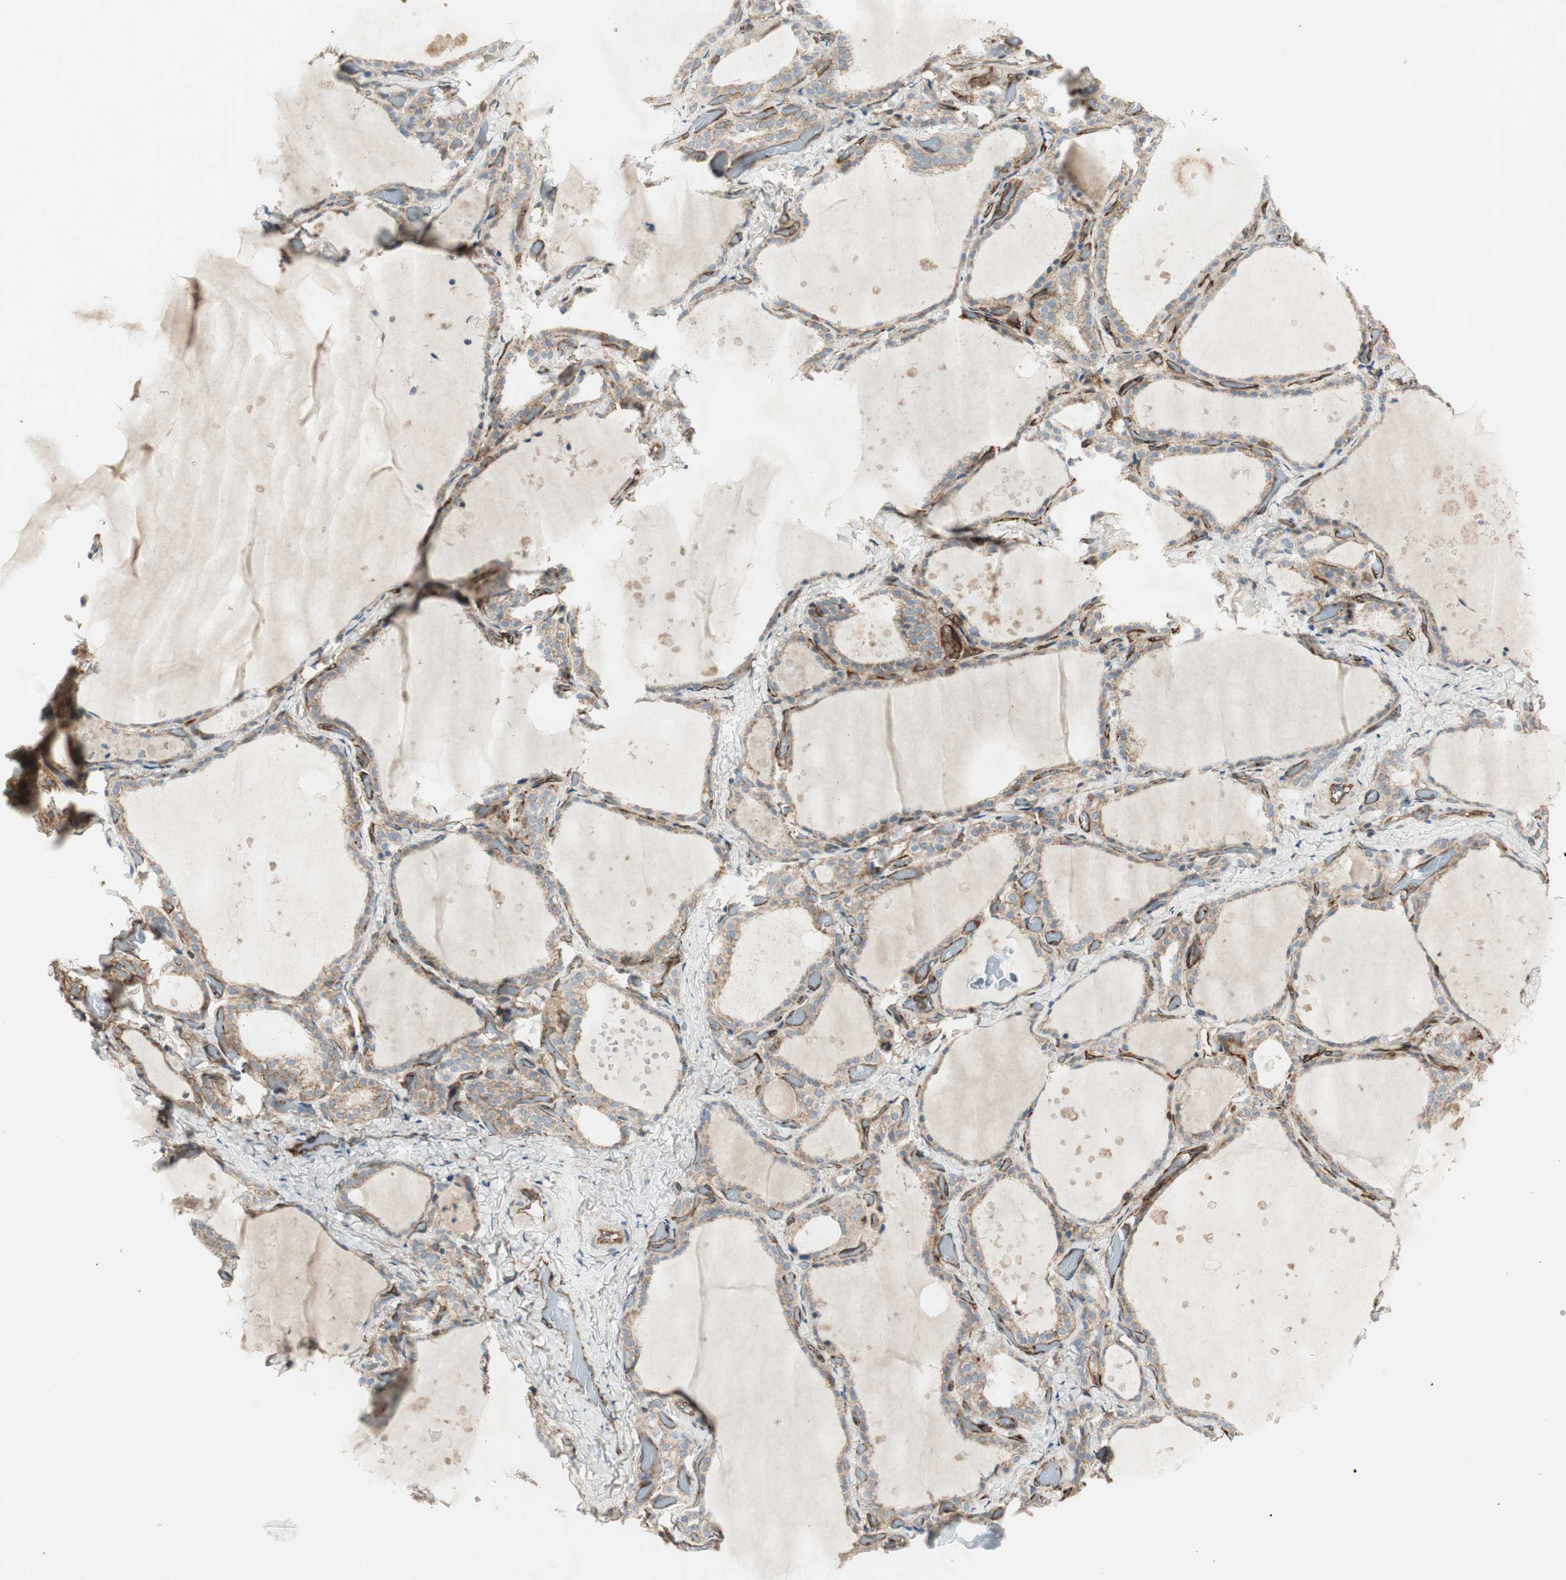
{"staining": {"intensity": "moderate", "quantity": ">75%", "location": "cytoplasmic/membranous"}, "tissue": "thyroid gland", "cell_type": "Glandular cells", "image_type": "normal", "snomed": [{"axis": "morphology", "description": "Normal tissue, NOS"}, {"axis": "topography", "description": "Thyroid gland"}], "caption": "Benign thyroid gland shows moderate cytoplasmic/membranous positivity in about >75% of glandular cells (DAB IHC, brown staining for protein, blue staining for nuclei)..", "gene": "BTN3A3", "patient": {"sex": "female", "age": 44}}